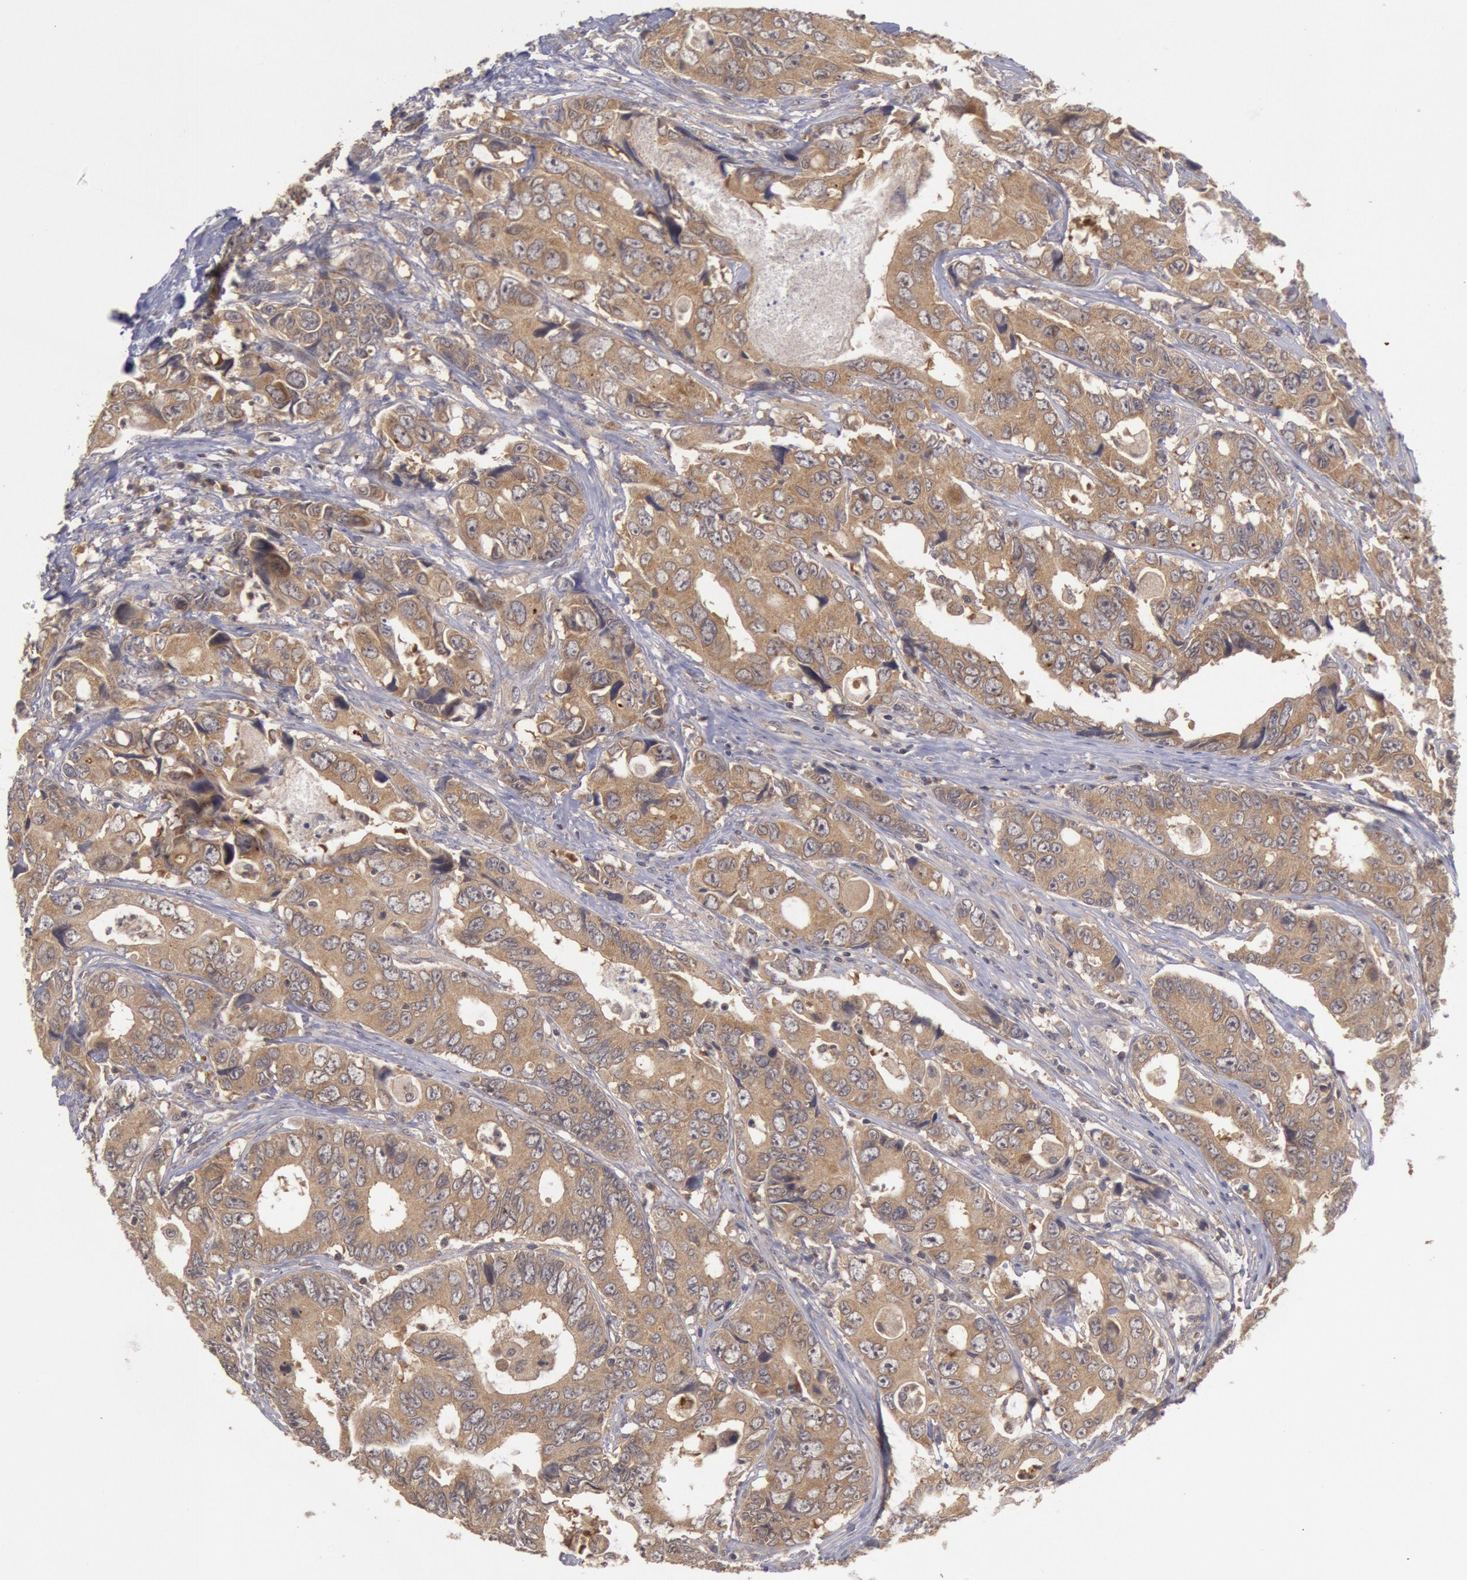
{"staining": {"intensity": "moderate", "quantity": ">75%", "location": "cytoplasmic/membranous"}, "tissue": "colorectal cancer", "cell_type": "Tumor cells", "image_type": "cancer", "snomed": [{"axis": "morphology", "description": "Adenocarcinoma, NOS"}, {"axis": "topography", "description": "Rectum"}], "caption": "Moderate cytoplasmic/membranous expression for a protein is seen in approximately >75% of tumor cells of colorectal cancer (adenocarcinoma) using immunohistochemistry (IHC).", "gene": "BRAF", "patient": {"sex": "female", "age": 67}}